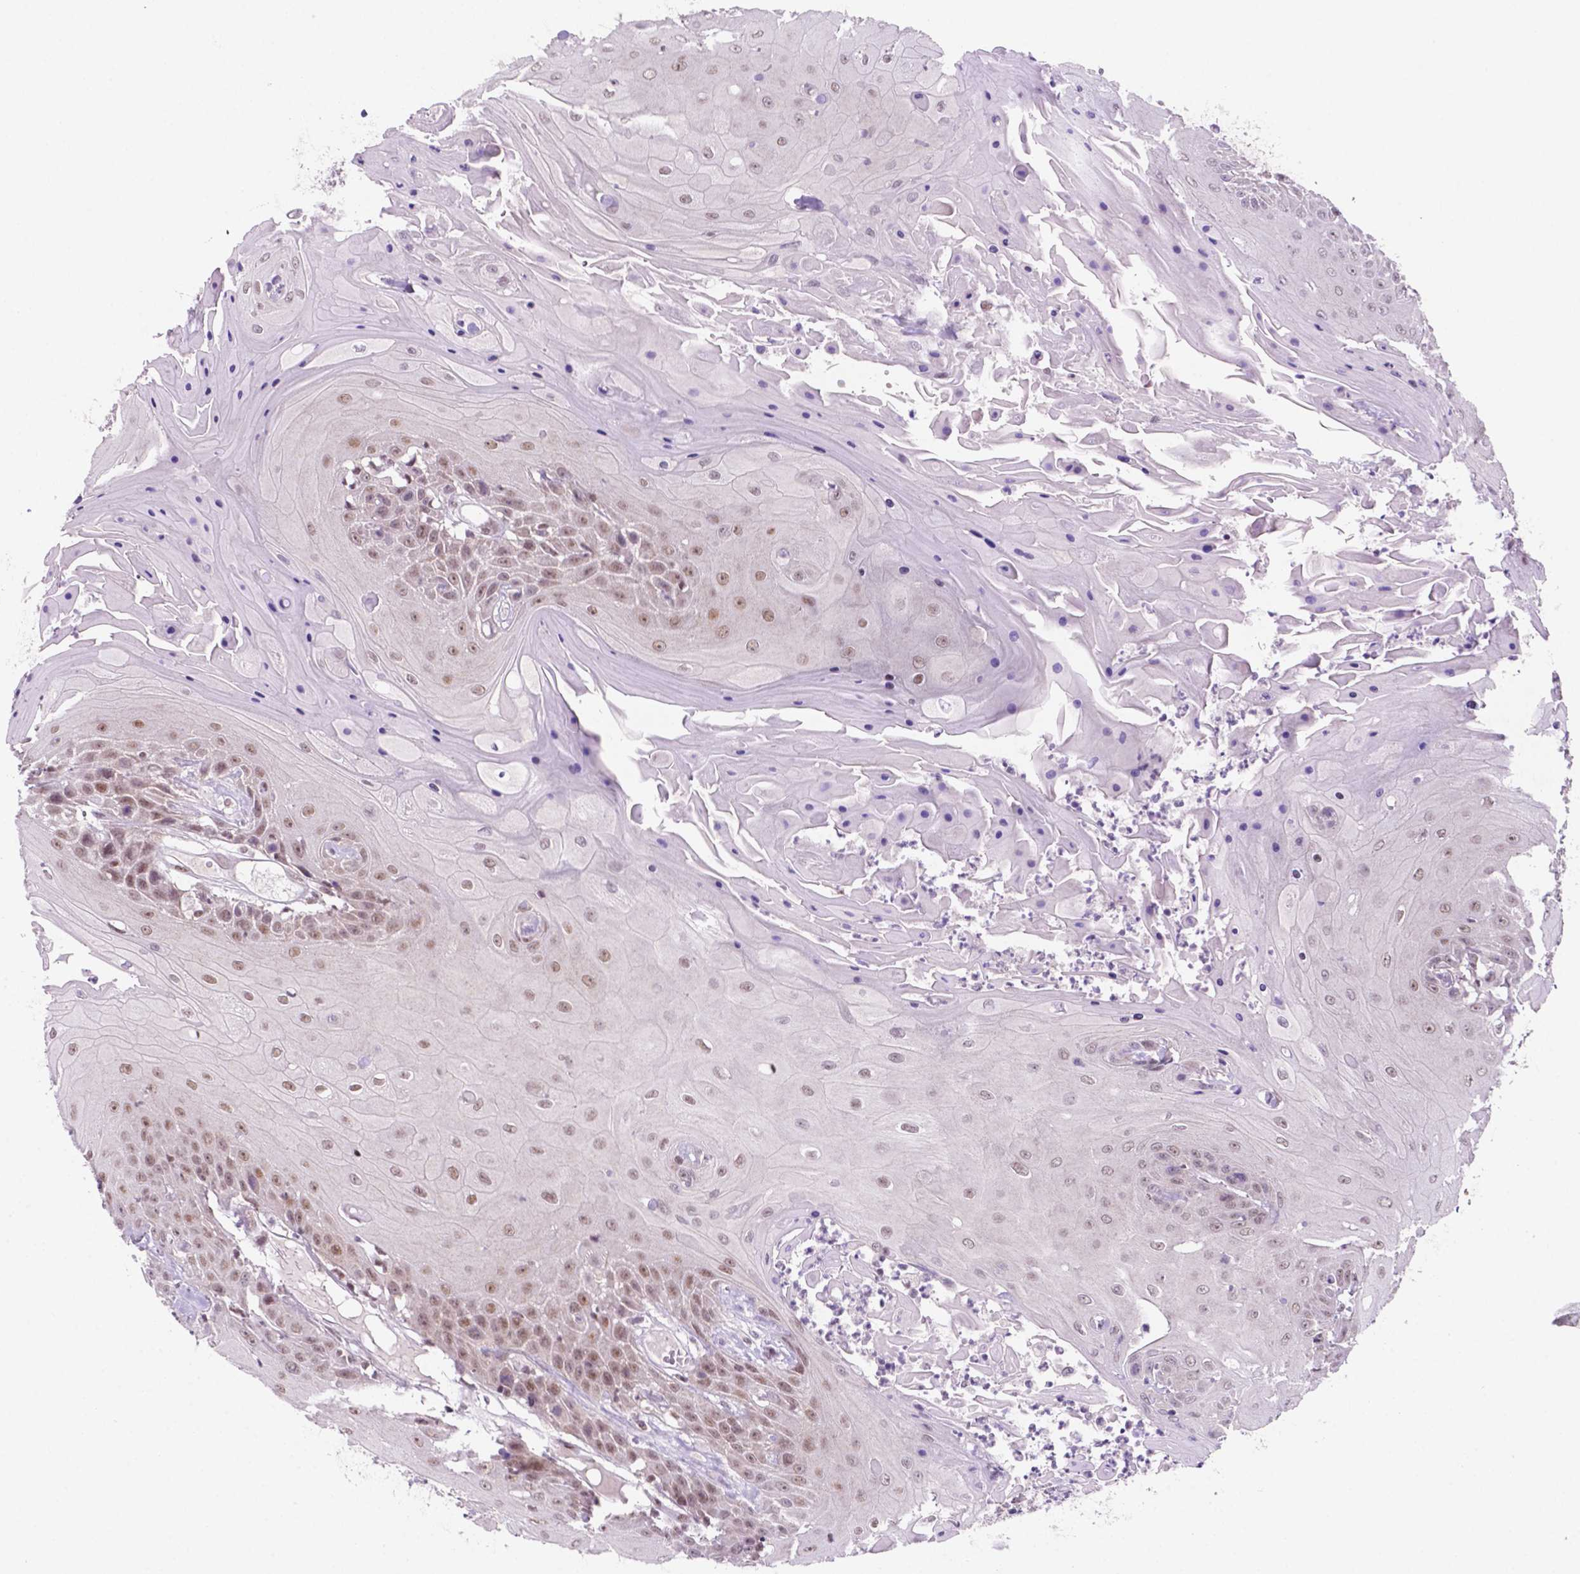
{"staining": {"intensity": "moderate", "quantity": "25%-75%", "location": "nuclear"}, "tissue": "head and neck cancer", "cell_type": "Tumor cells", "image_type": "cancer", "snomed": [{"axis": "morphology", "description": "Squamous cell carcinoma, NOS"}, {"axis": "topography", "description": "Skin"}, {"axis": "topography", "description": "Head-Neck"}], "caption": "IHC micrograph of human head and neck squamous cell carcinoma stained for a protein (brown), which displays medium levels of moderate nuclear expression in approximately 25%-75% of tumor cells.", "gene": "NCOR1", "patient": {"sex": "male", "age": 80}}